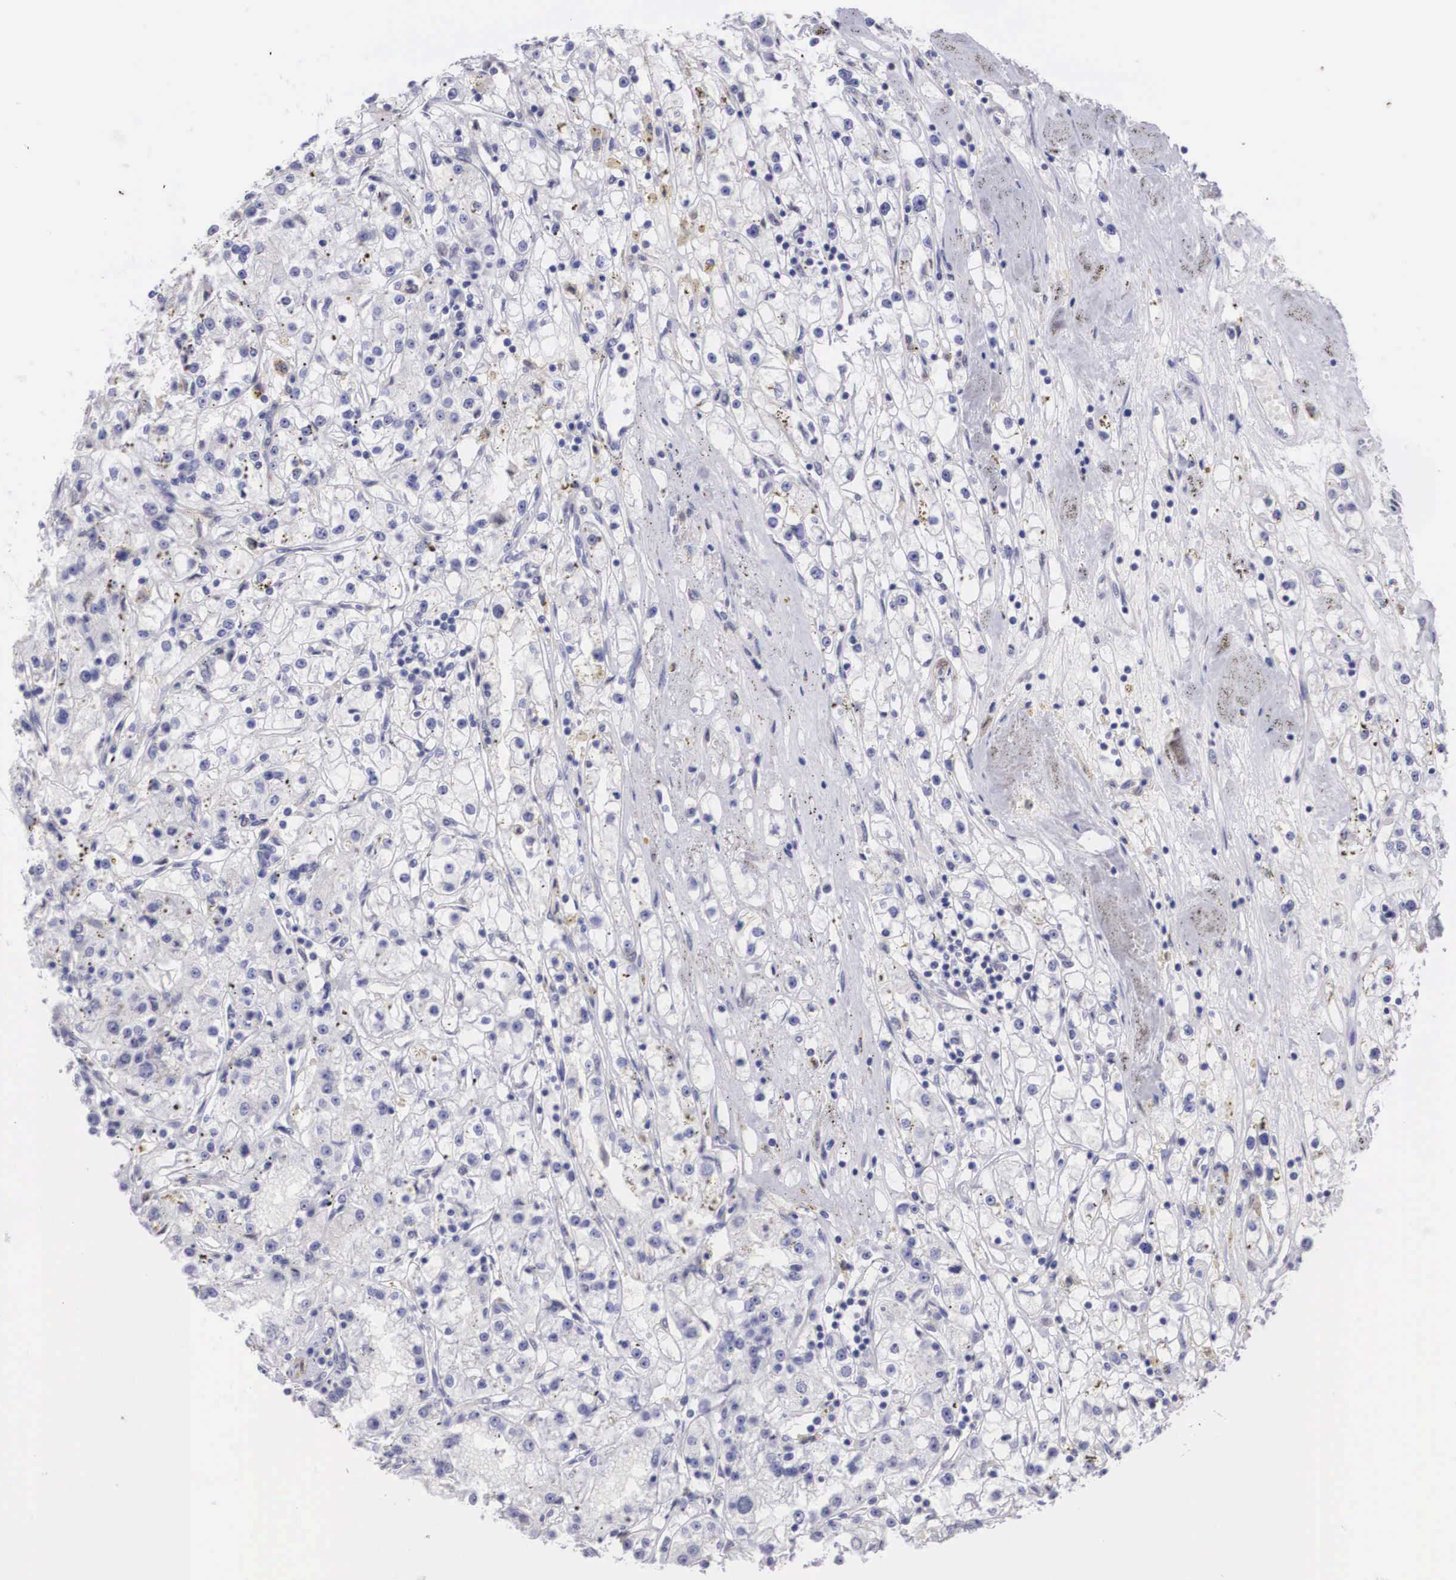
{"staining": {"intensity": "negative", "quantity": "none", "location": "none"}, "tissue": "renal cancer", "cell_type": "Tumor cells", "image_type": "cancer", "snomed": [{"axis": "morphology", "description": "Adenocarcinoma, NOS"}, {"axis": "topography", "description": "Kidney"}], "caption": "Immunohistochemistry micrograph of neoplastic tissue: renal cancer (adenocarcinoma) stained with DAB (3,3'-diaminobenzidine) shows no significant protein staining in tumor cells.", "gene": "ETV6", "patient": {"sex": "male", "age": 56}}